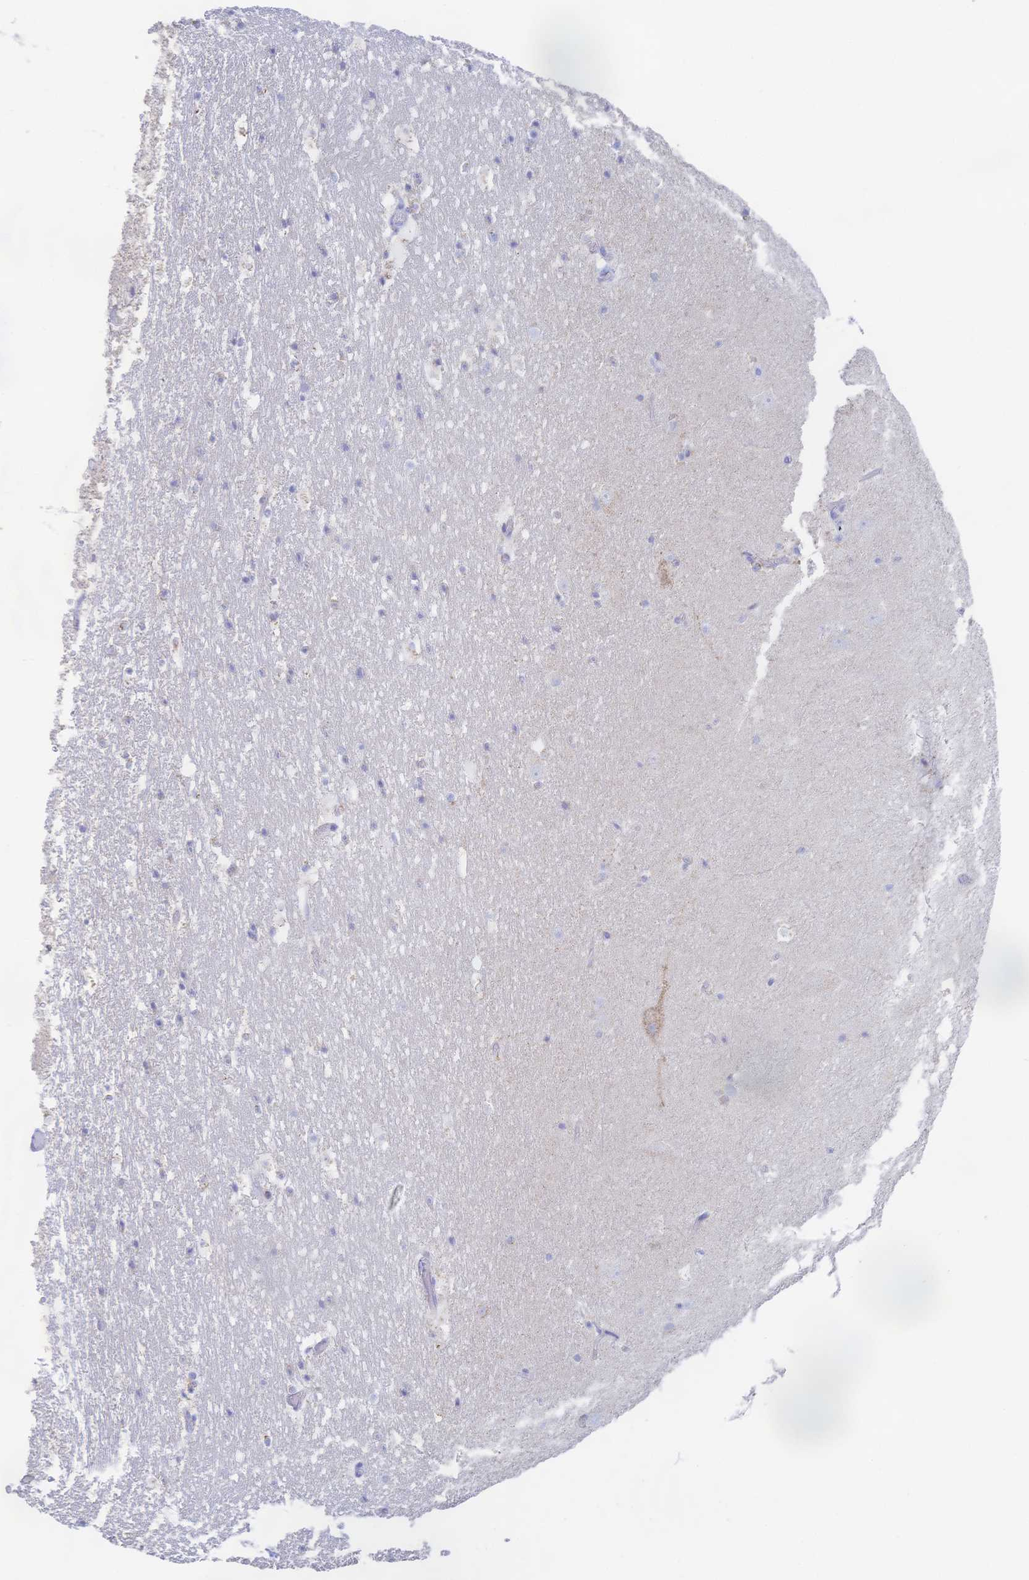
{"staining": {"intensity": "negative", "quantity": "none", "location": "none"}, "tissue": "hippocampus", "cell_type": "Glial cells", "image_type": "normal", "snomed": [{"axis": "morphology", "description": "Normal tissue, NOS"}, {"axis": "topography", "description": "Hippocampus"}], "caption": "A photomicrograph of human hippocampus is negative for staining in glial cells. (Stains: DAB immunohistochemistry (IHC) with hematoxylin counter stain, Microscopy: brightfield microscopy at high magnification).", "gene": "SYNGR4", "patient": {"sex": "female", "age": 42}}